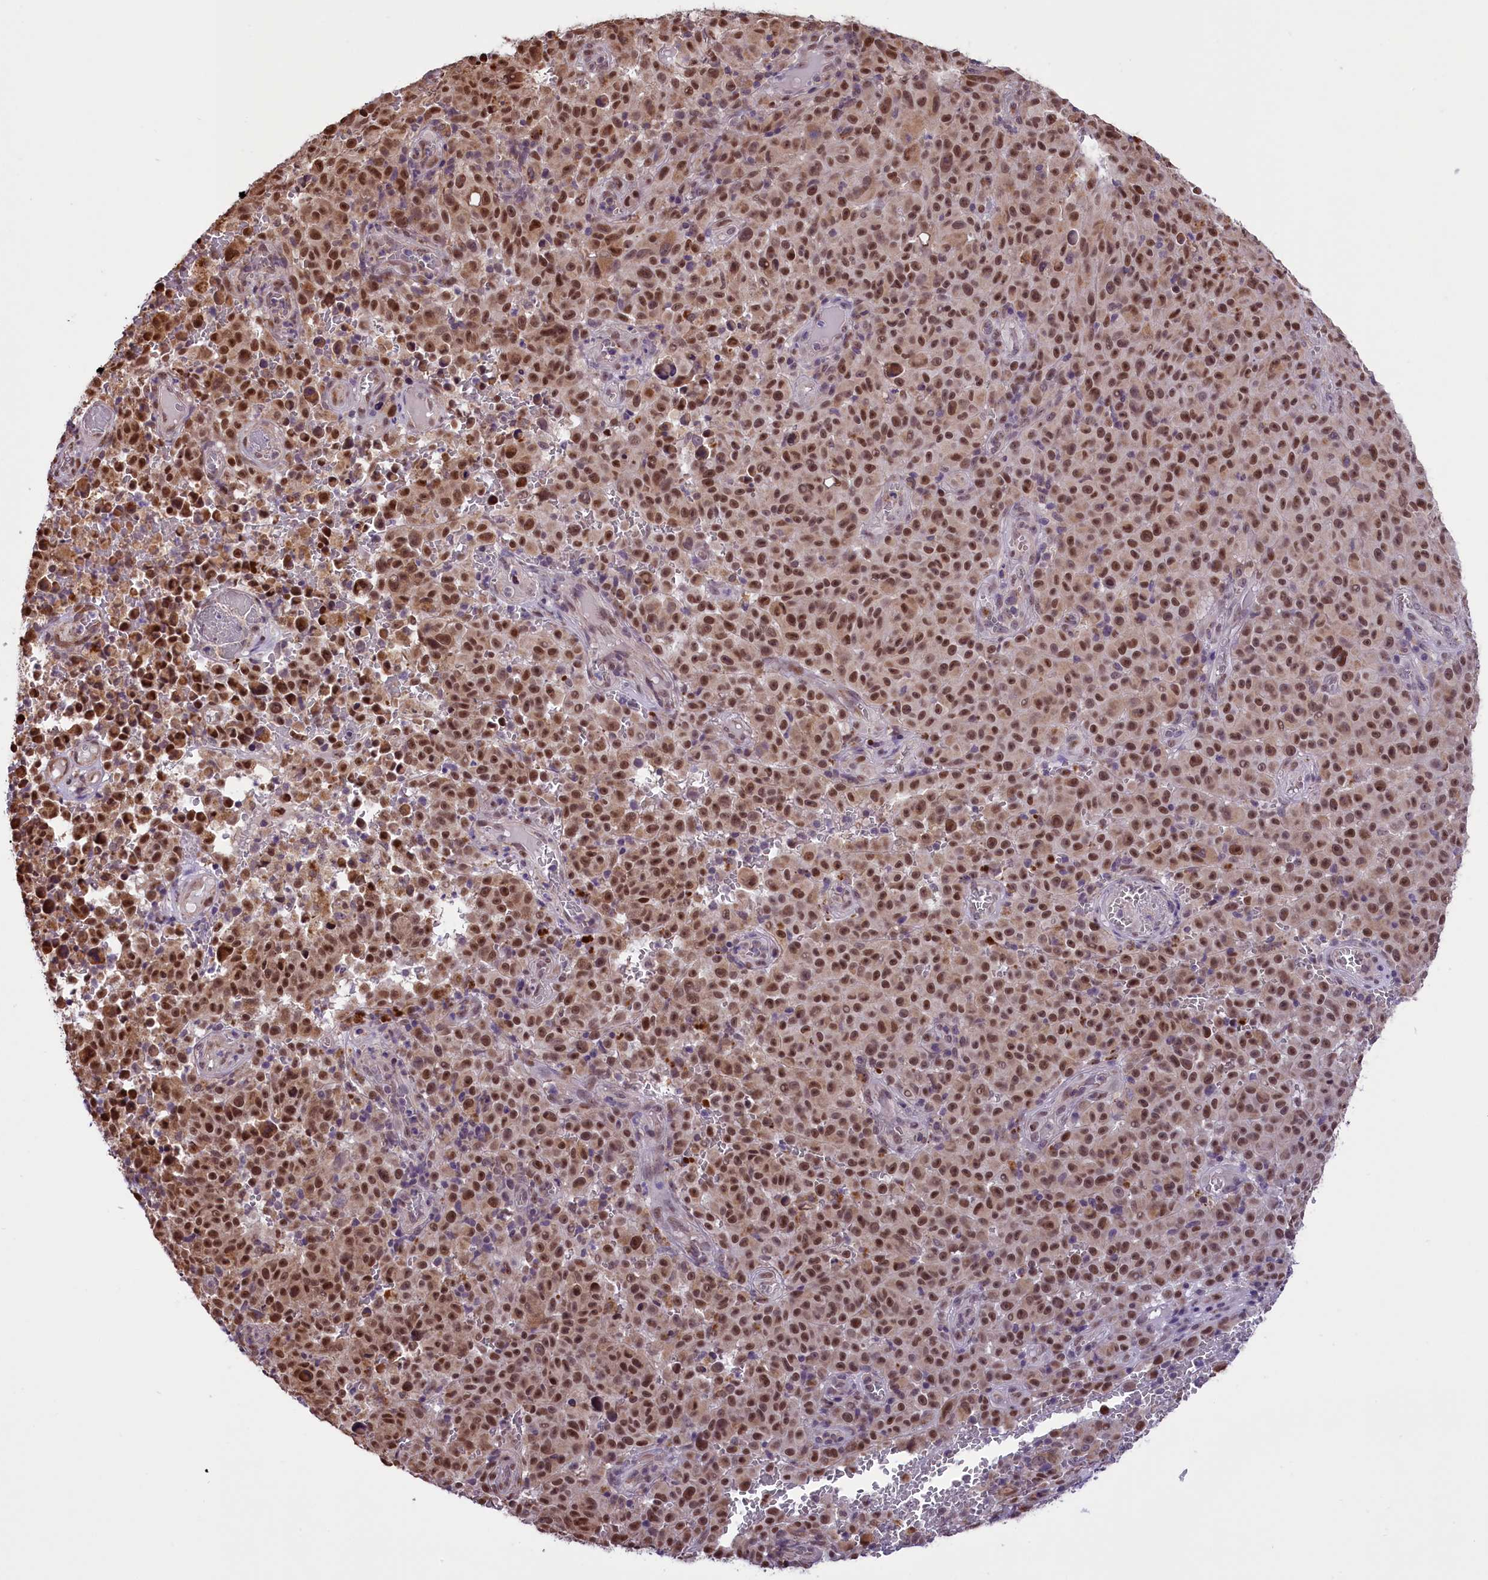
{"staining": {"intensity": "moderate", "quantity": ">75%", "location": "cytoplasmic/membranous,nuclear"}, "tissue": "melanoma", "cell_type": "Tumor cells", "image_type": "cancer", "snomed": [{"axis": "morphology", "description": "Malignant melanoma, NOS"}, {"axis": "topography", "description": "Skin"}], "caption": "Immunohistochemical staining of malignant melanoma exhibits medium levels of moderate cytoplasmic/membranous and nuclear staining in approximately >75% of tumor cells.", "gene": "MRPL54", "patient": {"sex": "female", "age": 82}}